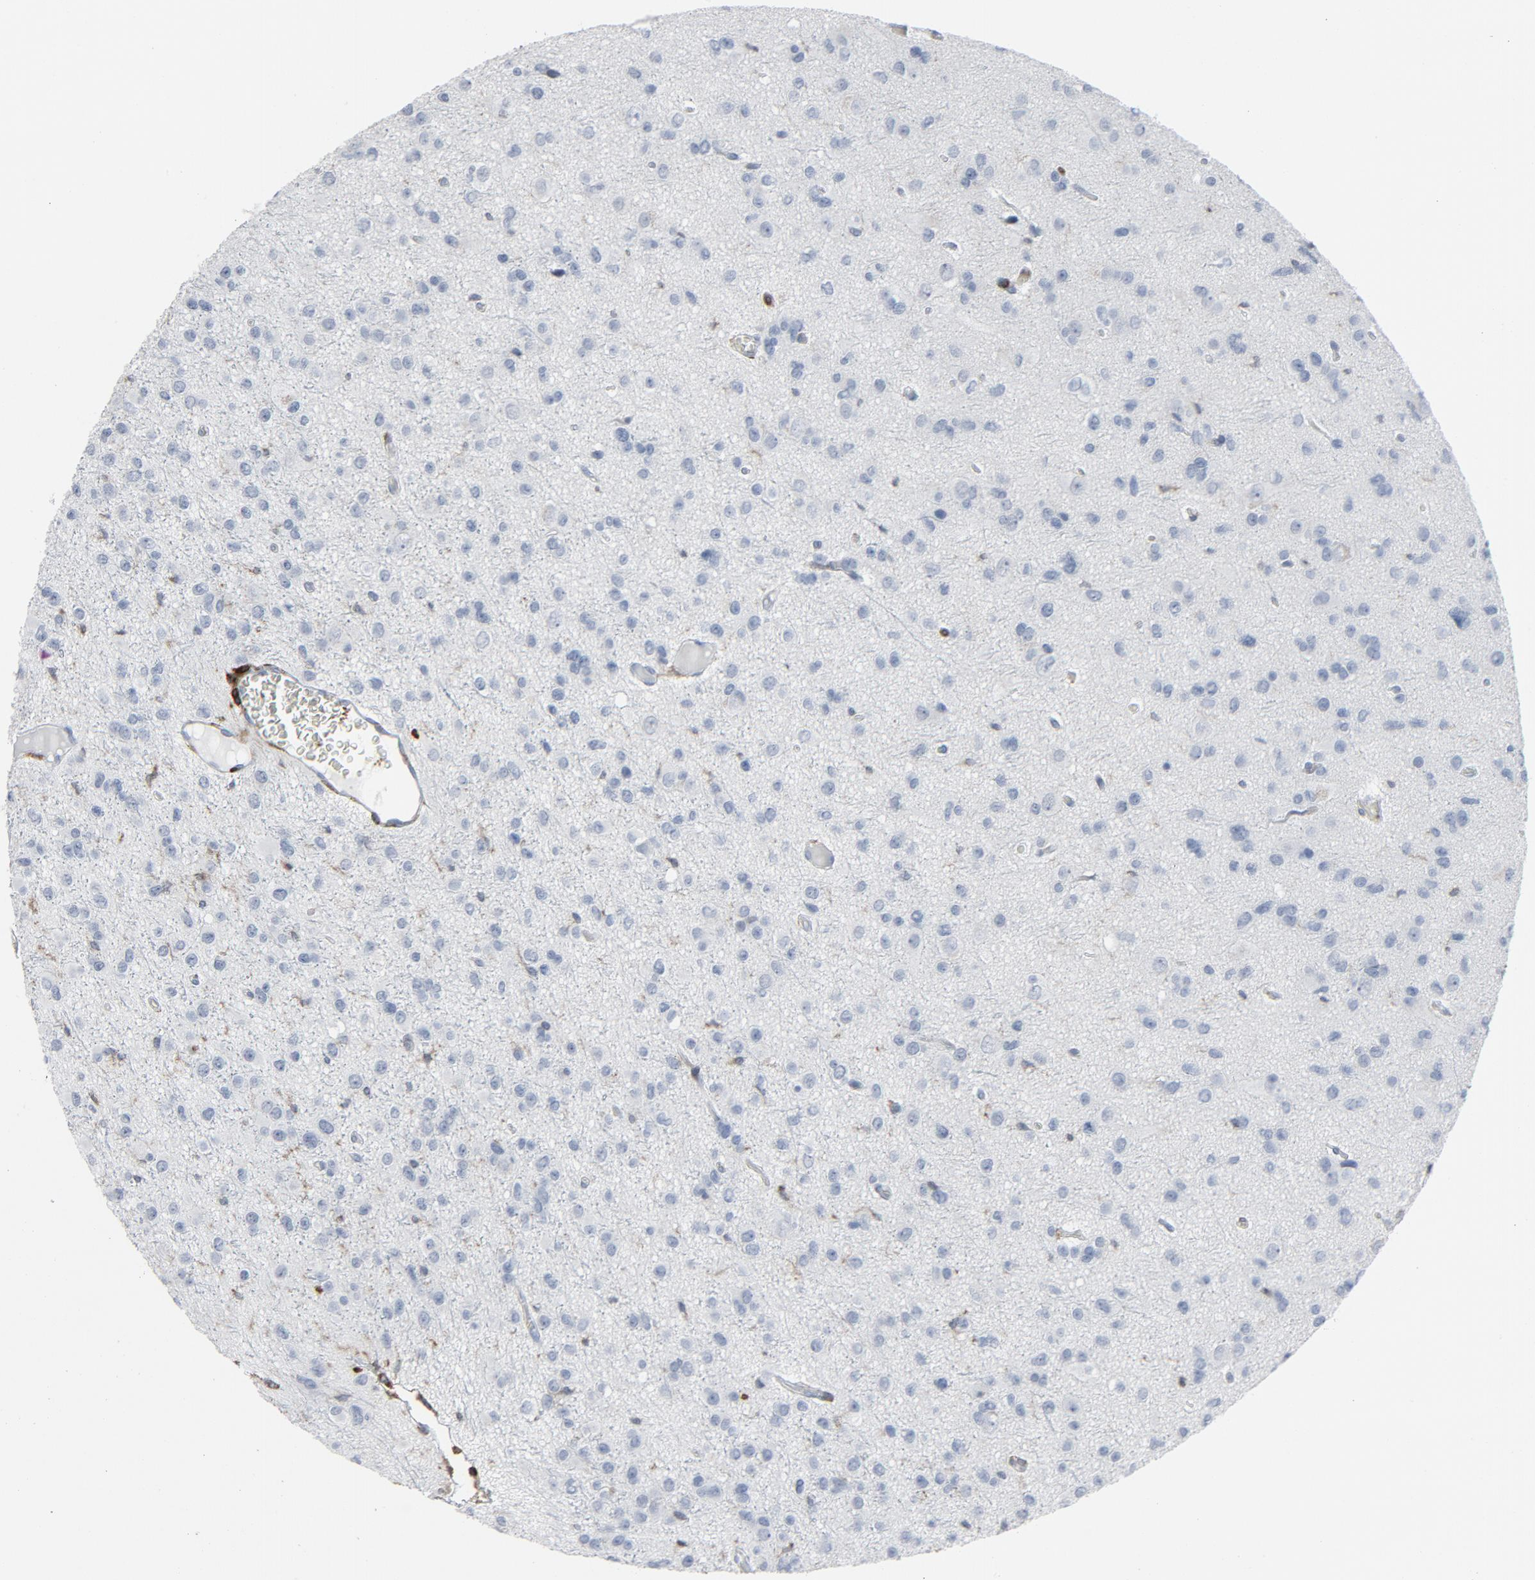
{"staining": {"intensity": "negative", "quantity": "none", "location": "none"}, "tissue": "glioma", "cell_type": "Tumor cells", "image_type": "cancer", "snomed": [{"axis": "morphology", "description": "Glioma, malignant, Low grade"}, {"axis": "topography", "description": "Brain"}], "caption": "Malignant glioma (low-grade) was stained to show a protein in brown. There is no significant staining in tumor cells. The staining was performed using DAB to visualize the protein expression in brown, while the nuclei were stained in blue with hematoxylin (Magnification: 20x).", "gene": "LCP2", "patient": {"sex": "male", "age": 42}}